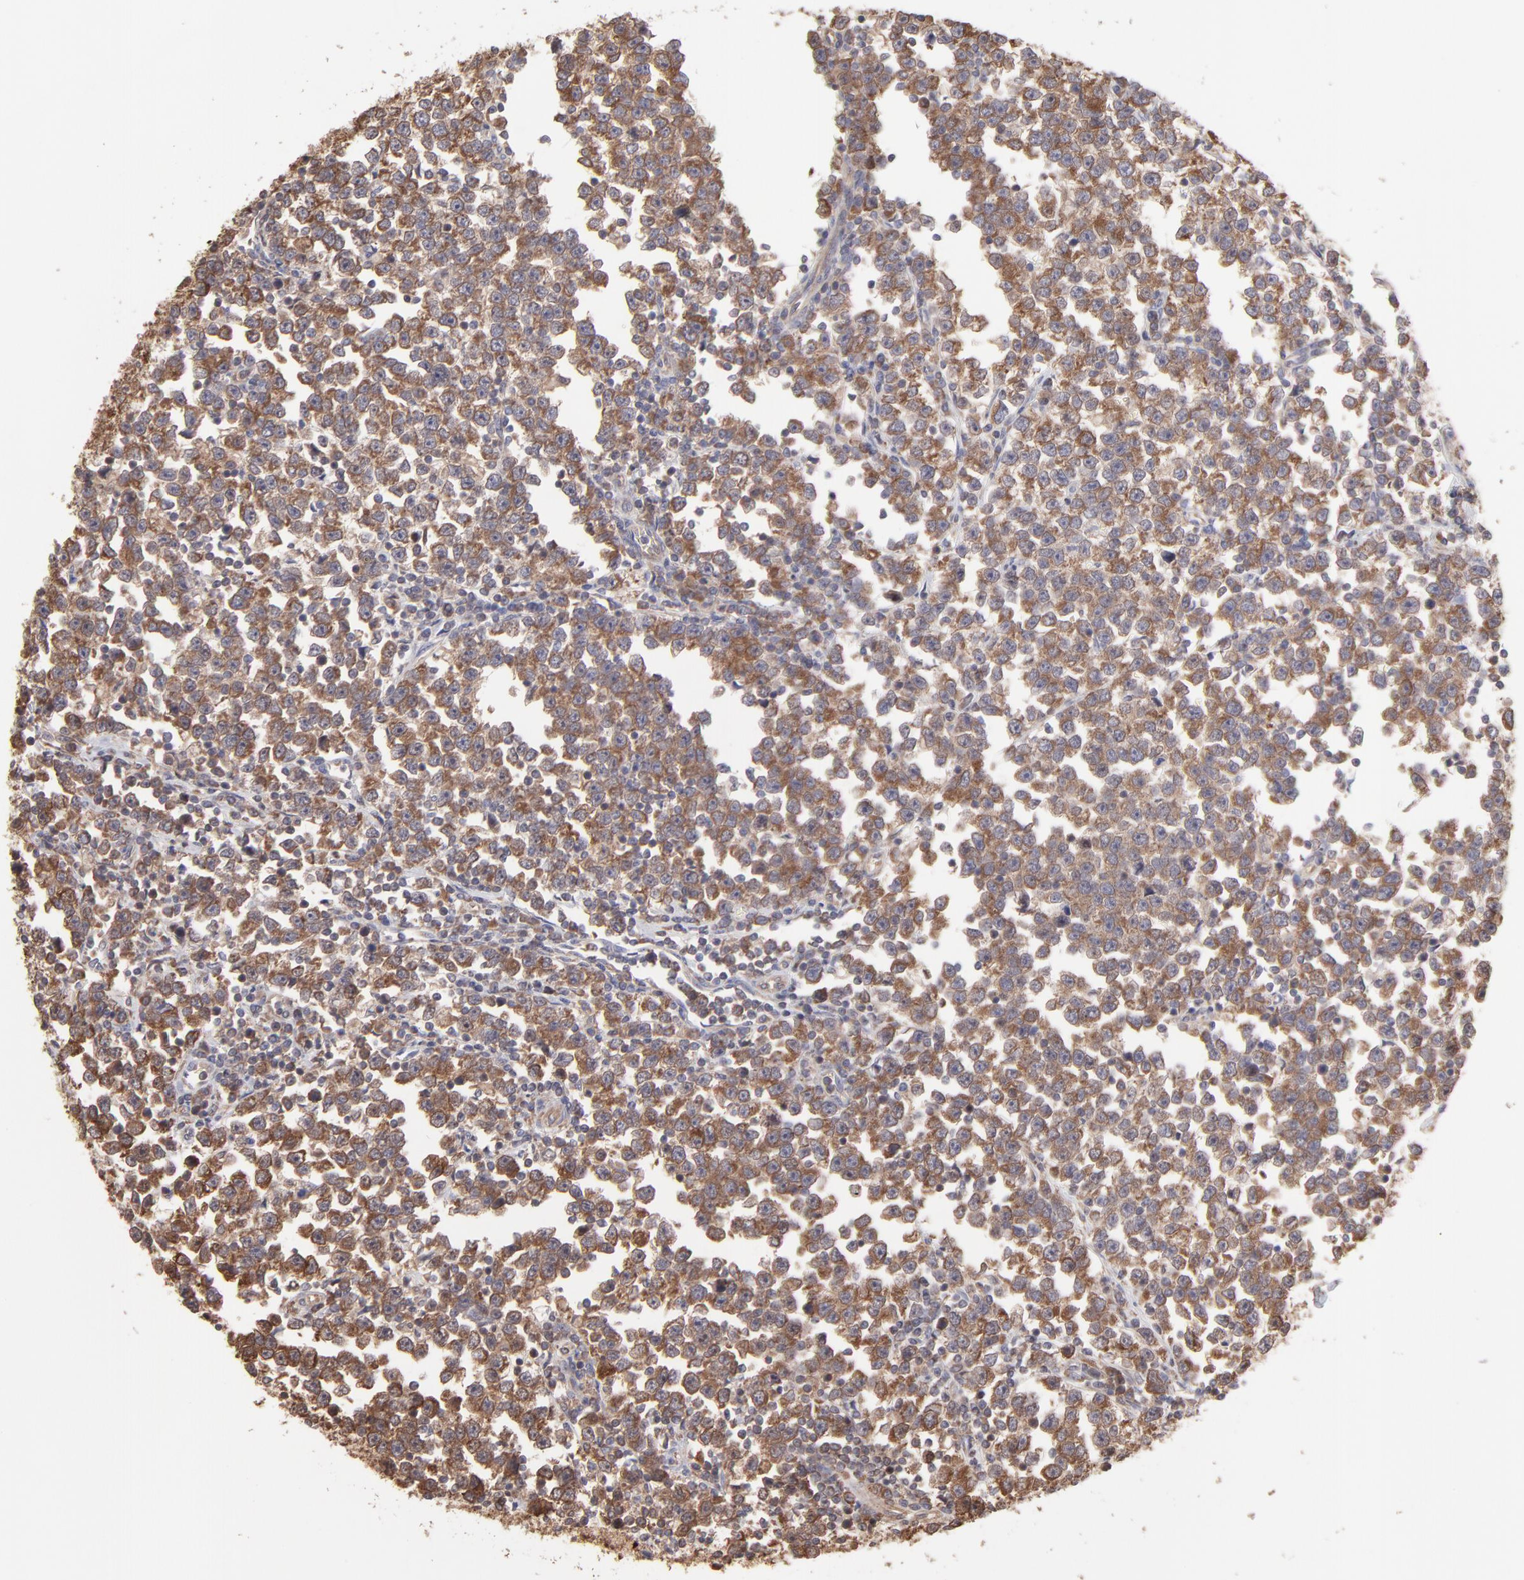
{"staining": {"intensity": "moderate", "quantity": ">75%", "location": "cytoplasmic/membranous"}, "tissue": "testis cancer", "cell_type": "Tumor cells", "image_type": "cancer", "snomed": [{"axis": "morphology", "description": "Seminoma, NOS"}, {"axis": "topography", "description": "Testis"}], "caption": "This image displays immunohistochemistry staining of human testis seminoma, with medium moderate cytoplasmic/membranous positivity in approximately >75% of tumor cells.", "gene": "MAPRE1", "patient": {"sex": "male", "age": 43}}